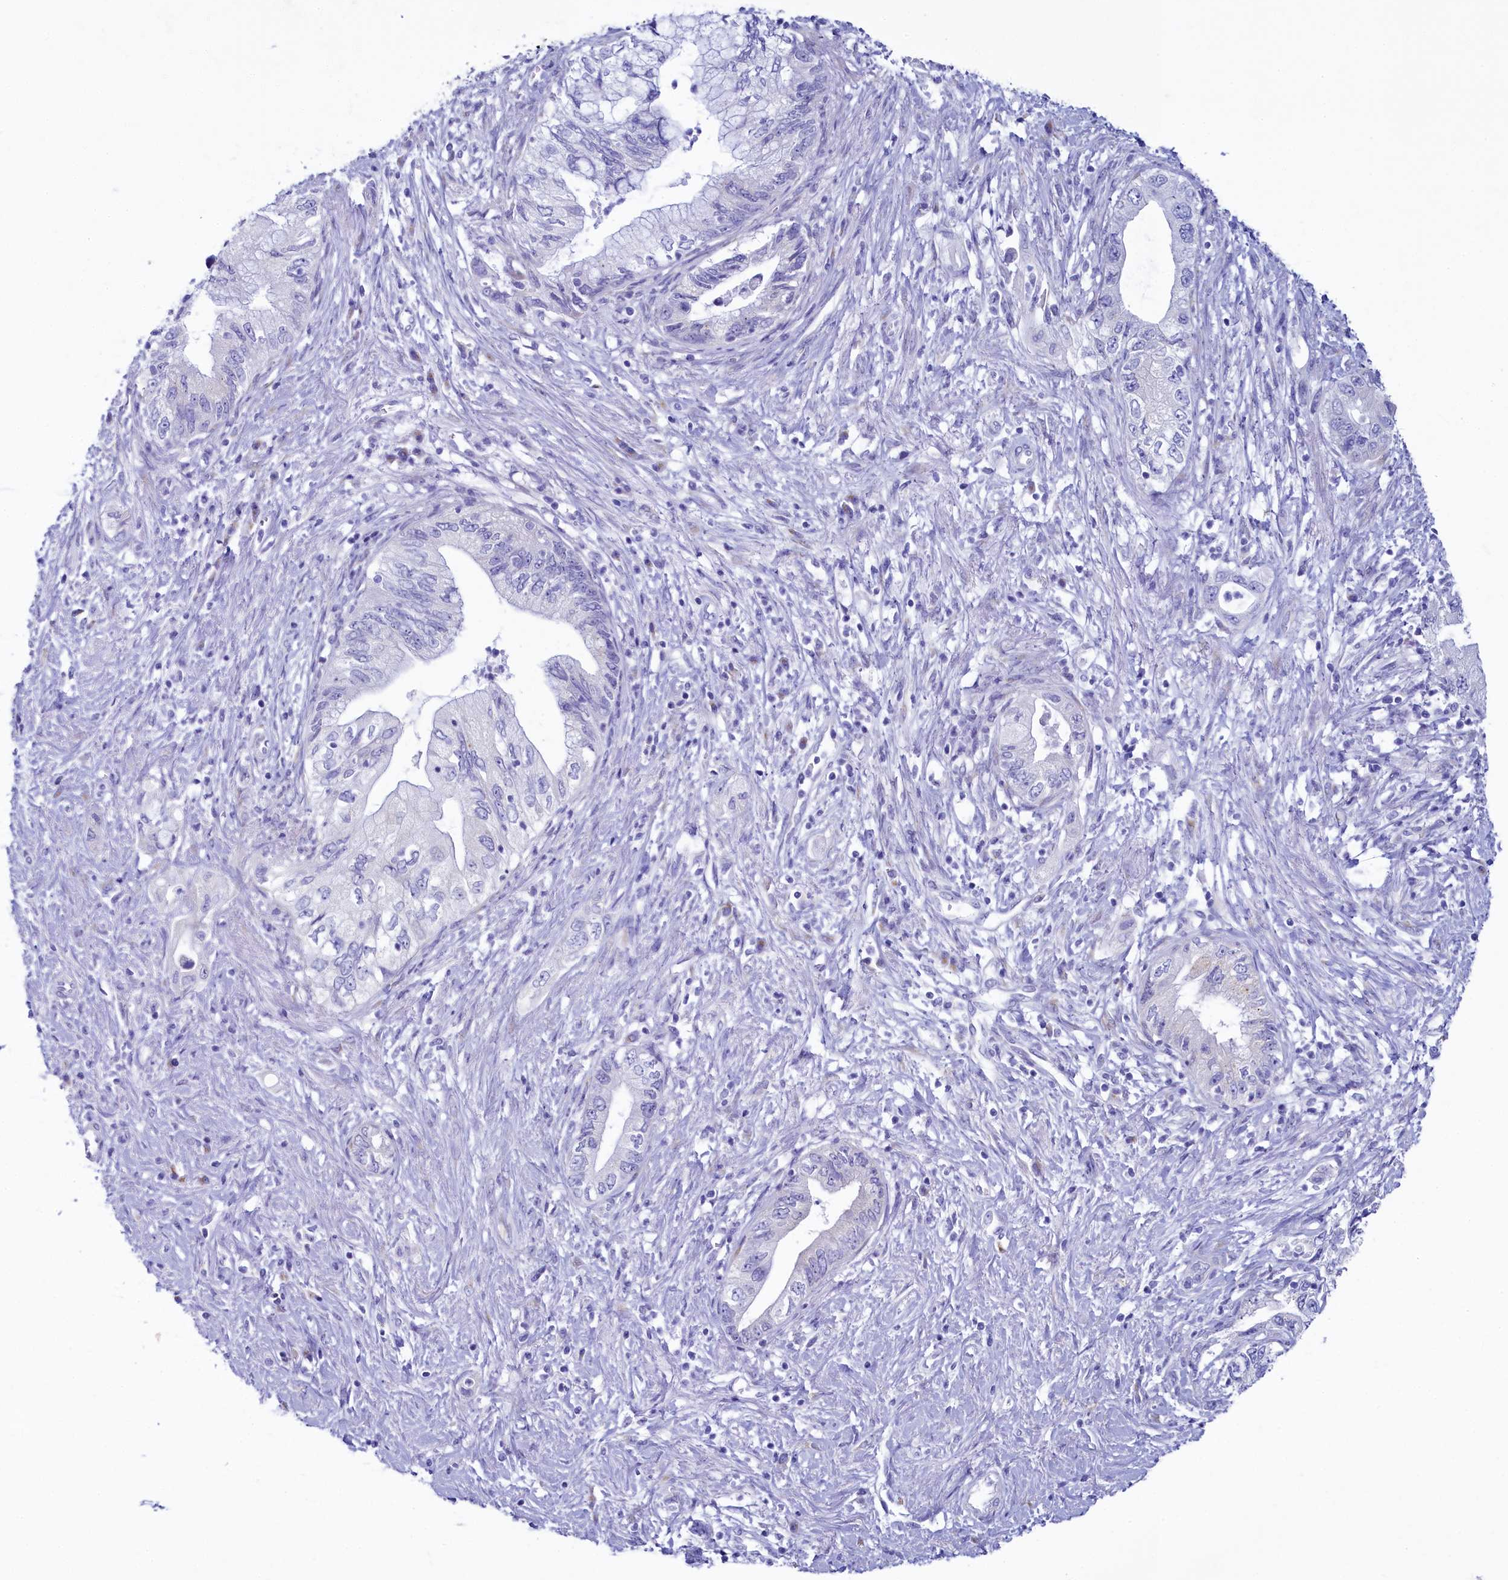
{"staining": {"intensity": "negative", "quantity": "none", "location": "none"}, "tissue": "pancreatic cancer", "cell_type": "Tumor cells", "image_type": "cancer", "snomed": [{"axis": "morphology", "description": "Adenocarcinoma, NOS"}, {"axis": "topography", "description": "Pancreas"}], "caption": "There is no significant expression in tumor cells of pancreatic cancer (adenocarcinoma).", "gene": "SKA3", "patient": {"sex": "female", "age": 73}}